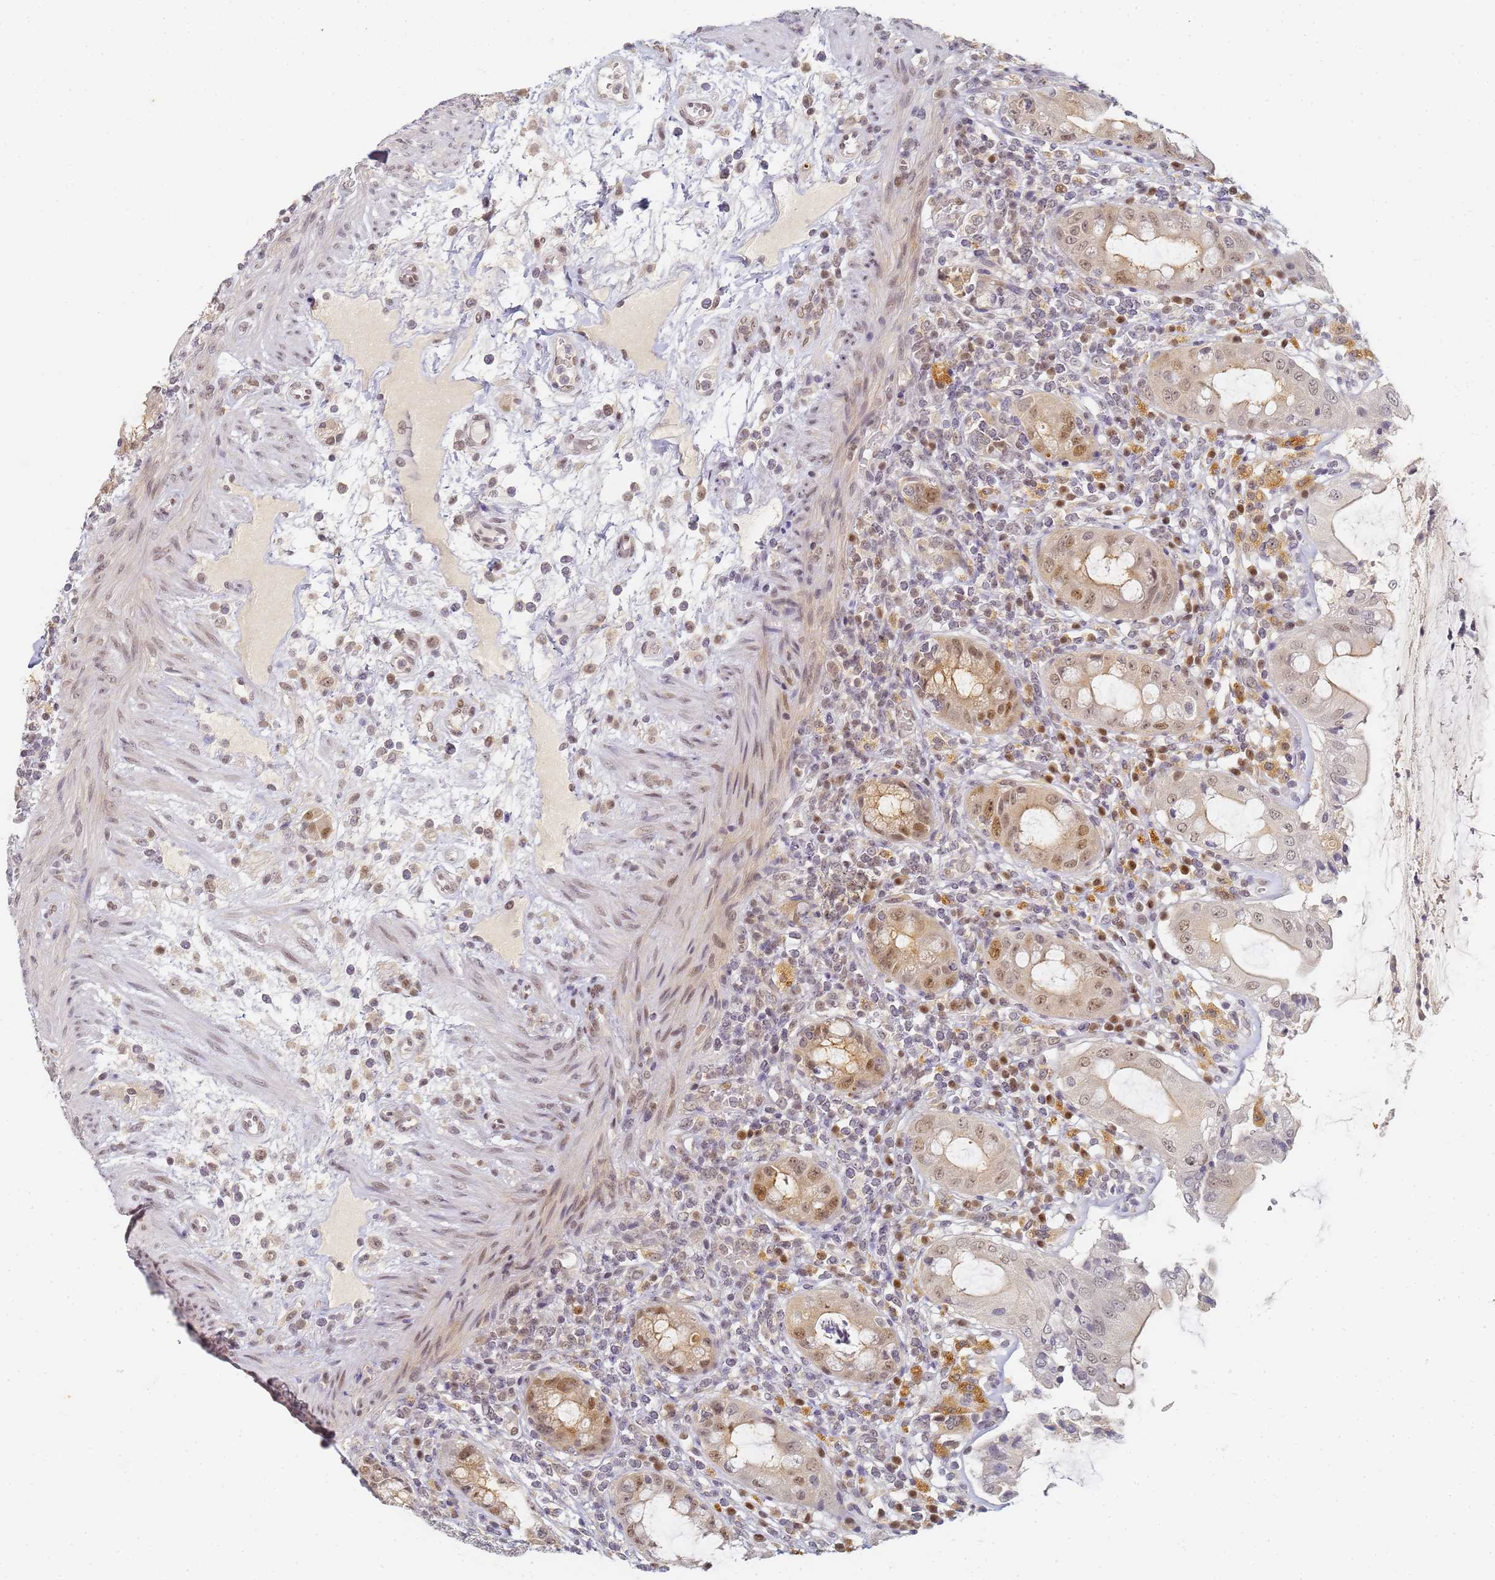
{"staining": {"intensity": "moderate", "quantity": ">75%", "location": "nuclear"}, "tissue": "rectum", "cell_type": "Glandular cells", "image_type": "normal", "snomed": [{"axis": "morphology", "description": "Normal tissue, NOS"}, {"axis": "topography", "description": "Rectum"}], "caption": "Benign rectum displays moderate nuclear positivity in approximately >75% of glandular cells, visualized by immunohistochemistry.", "gene": "HMCES", "patient": {"sex": "female", "age": 57}}